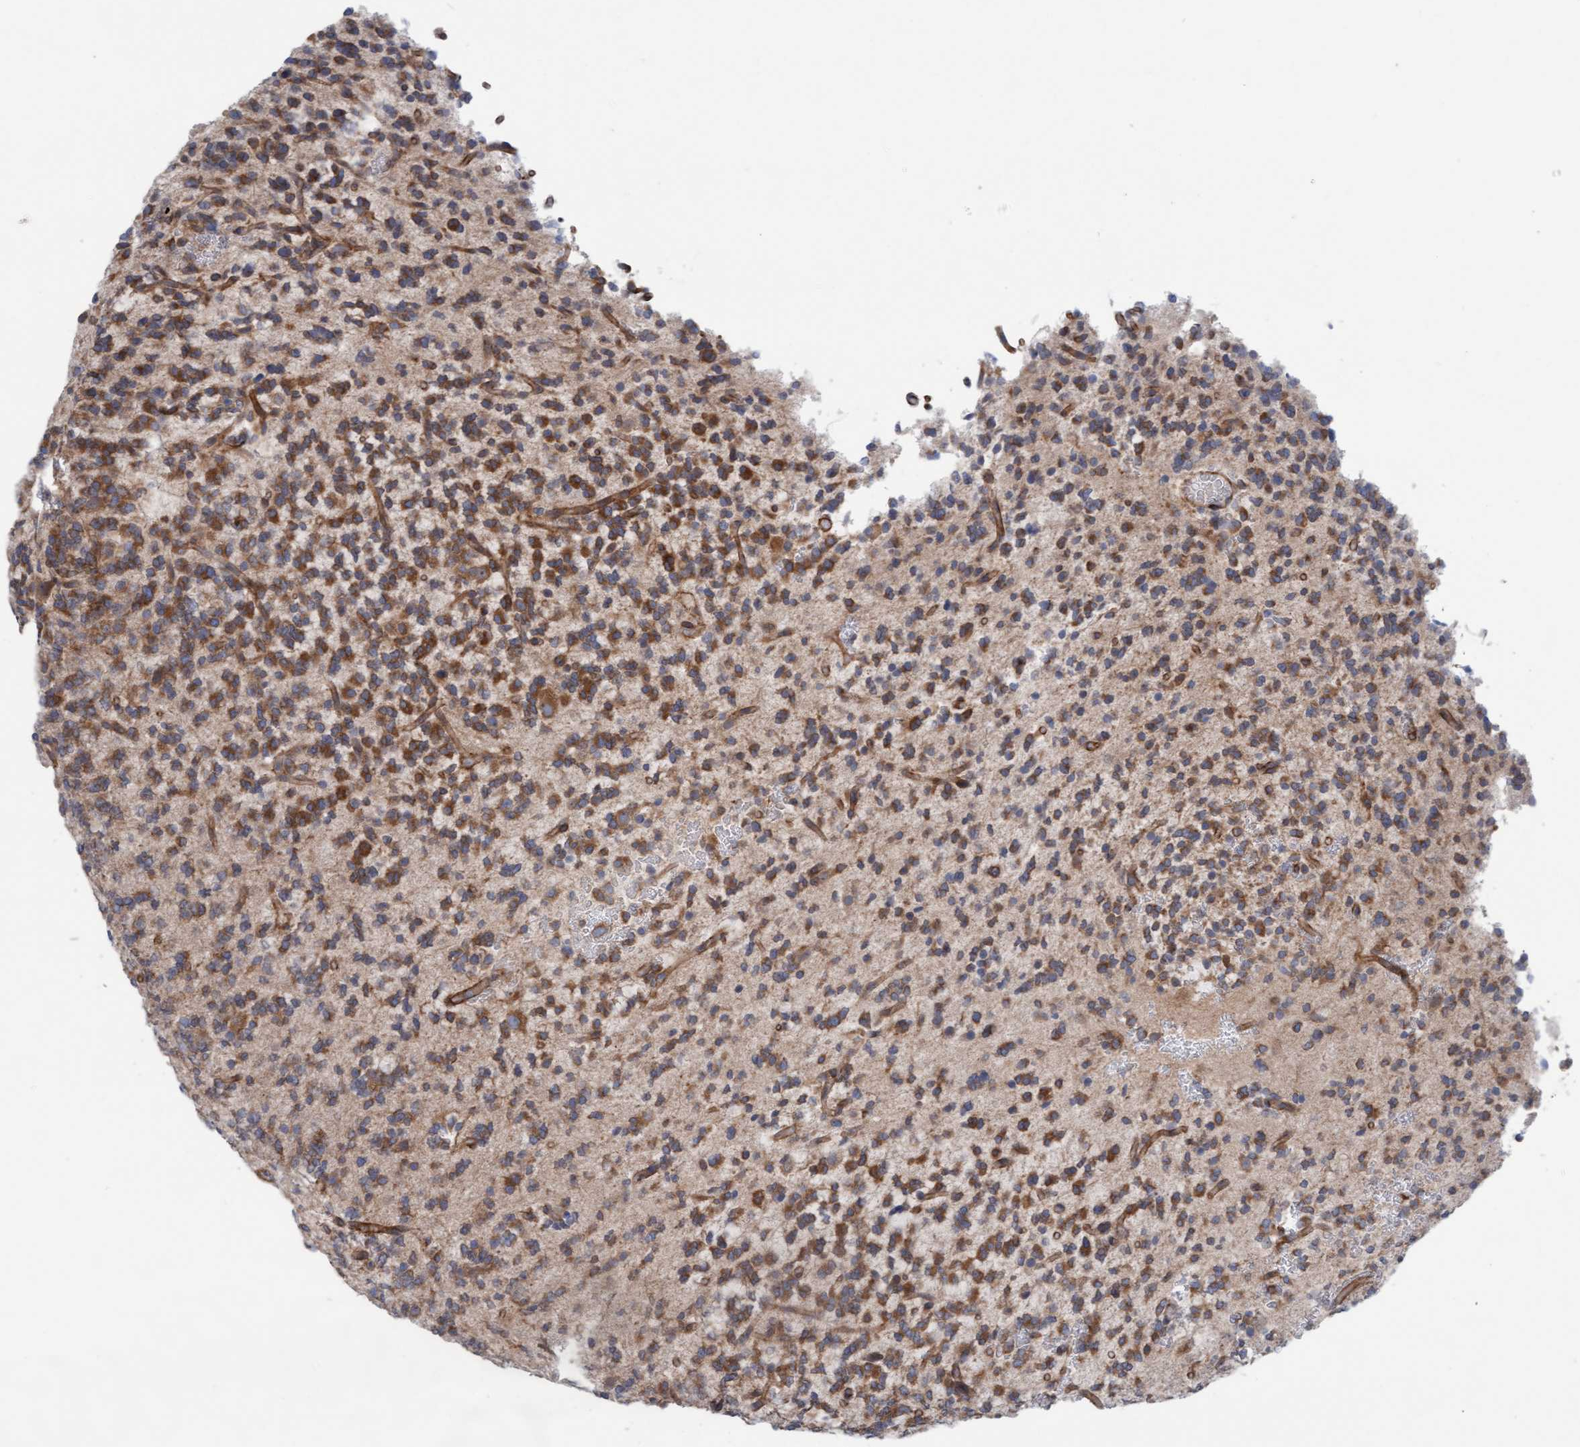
{"staining": {"intensity": "strong", "quantity": "25%-75%", "location": "cytoplasmic/membranous"}, "tissue": "glioma", "cell_type": "Tumor cells", "image_type": "cancer", "snomed": [{"axis": "morphology", "description": "Glioma, malignant, Low grade"}, {"axis": "topography", "description": "Brain"}], "caption": "DAB immunohistochemical staining of low-grade glioma (malignant) reveals strong cytoplasmic/membranous protein expression in about 25%-75% of tumor cells. (IHC, brightfield microscopy, high magnification).", "gene": "CDK5RAP3", "patient": {"sex": "male", "age": 38}}